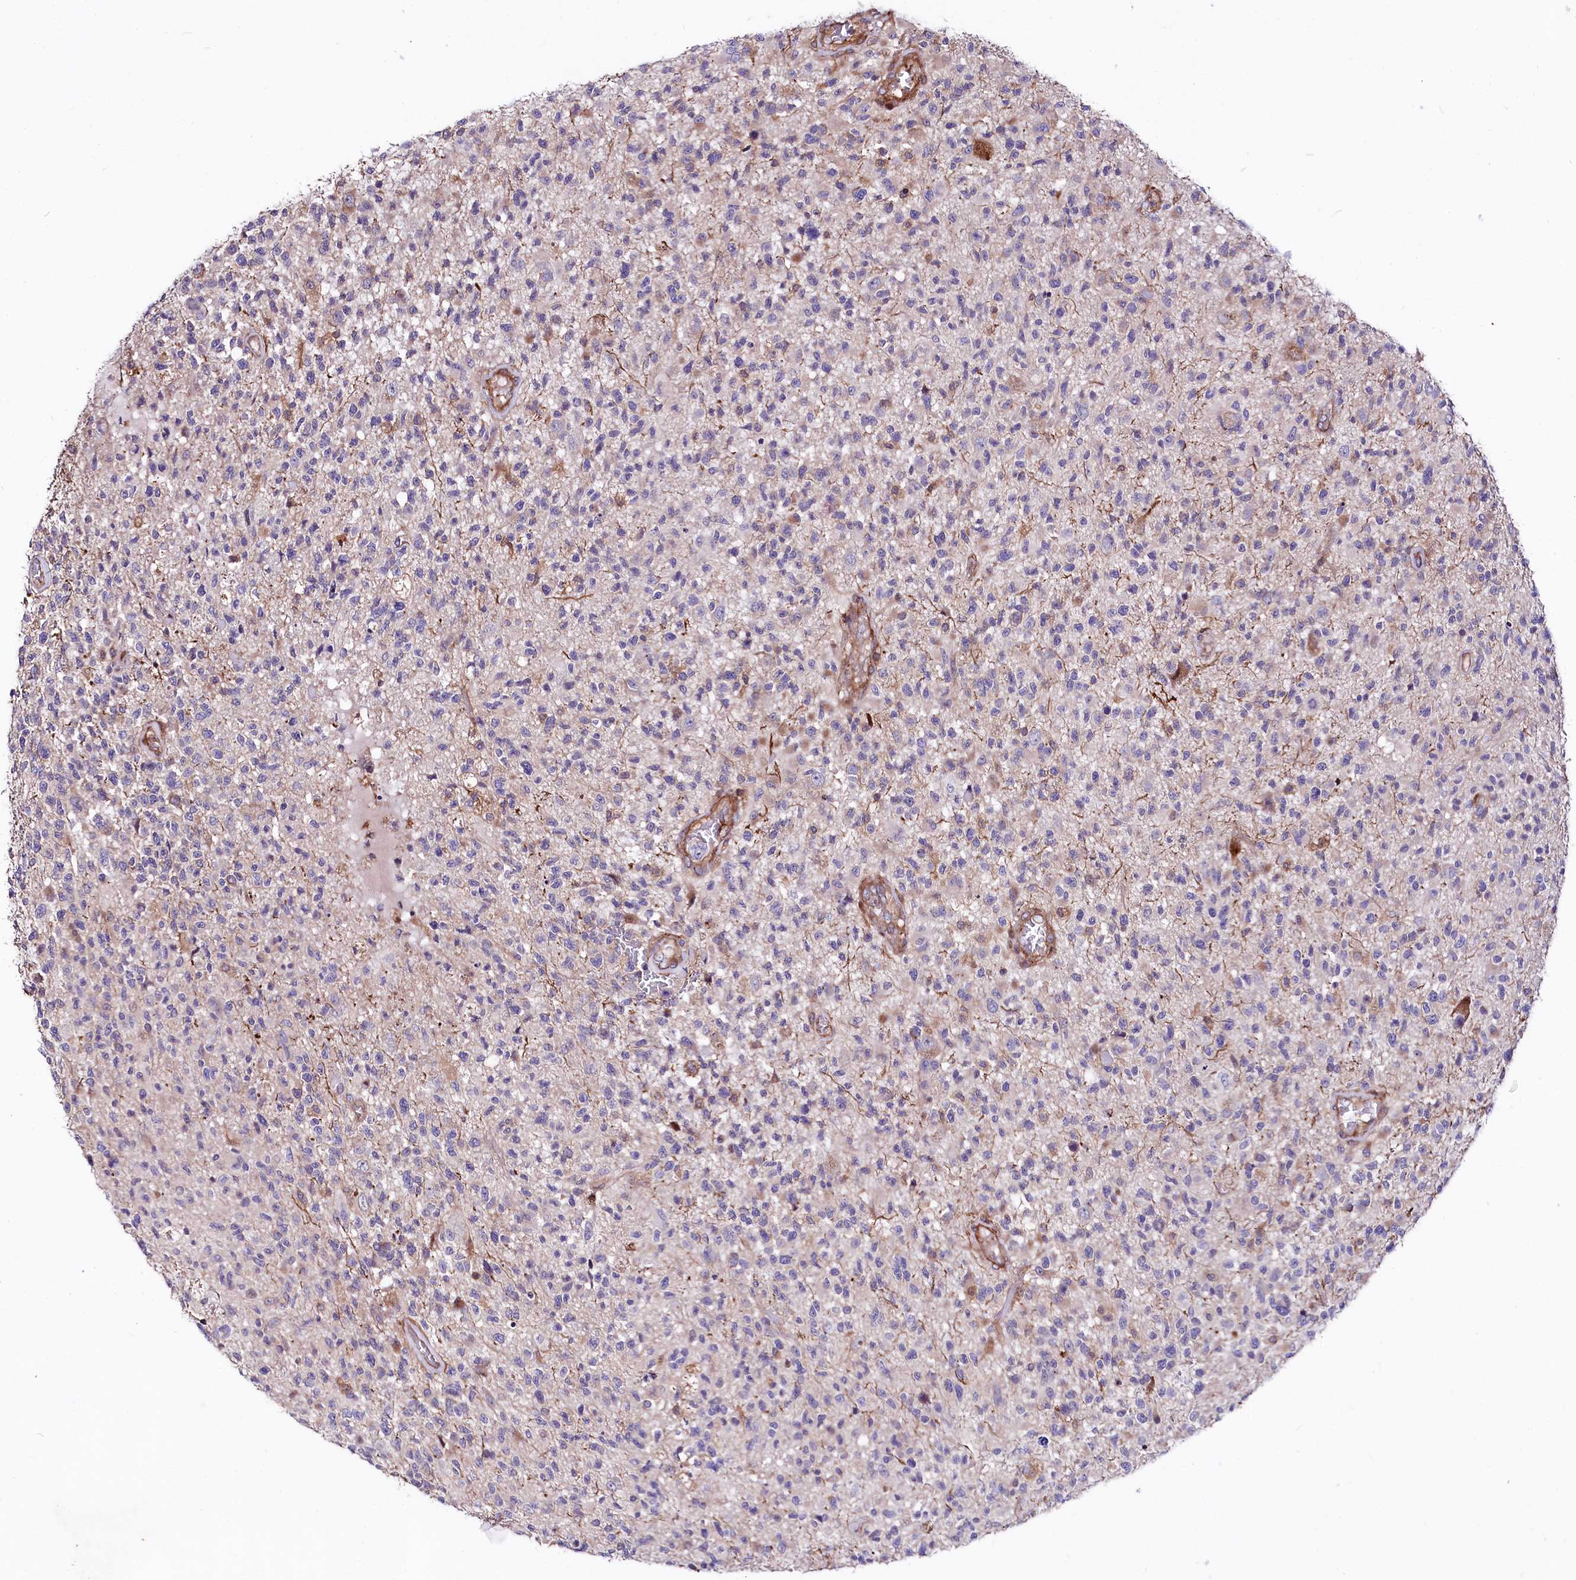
{"staining": {"intensity": "negative", "quantity": "none", "location": "none"}, "tissue": "glioma", "cell_type": "Tumor cells", "image_type": "cancer", "snomed": [{"axis": "morphology", "description": "Glioma, malignant, High grade"}, {"axis": "morphology", "description": "Glioblastoma, NOS"}, {"axis": "topography", "description": "Brain"}], "caption": "High magnification brightfield microscopy of malignant high-grade glioma stained with DAB (brown) and counterstained with hematoxylin (blue): tumor cells show no significant expression.", "gene": "FCHSD2", "patient": {"sex": "male", "age": 60}}